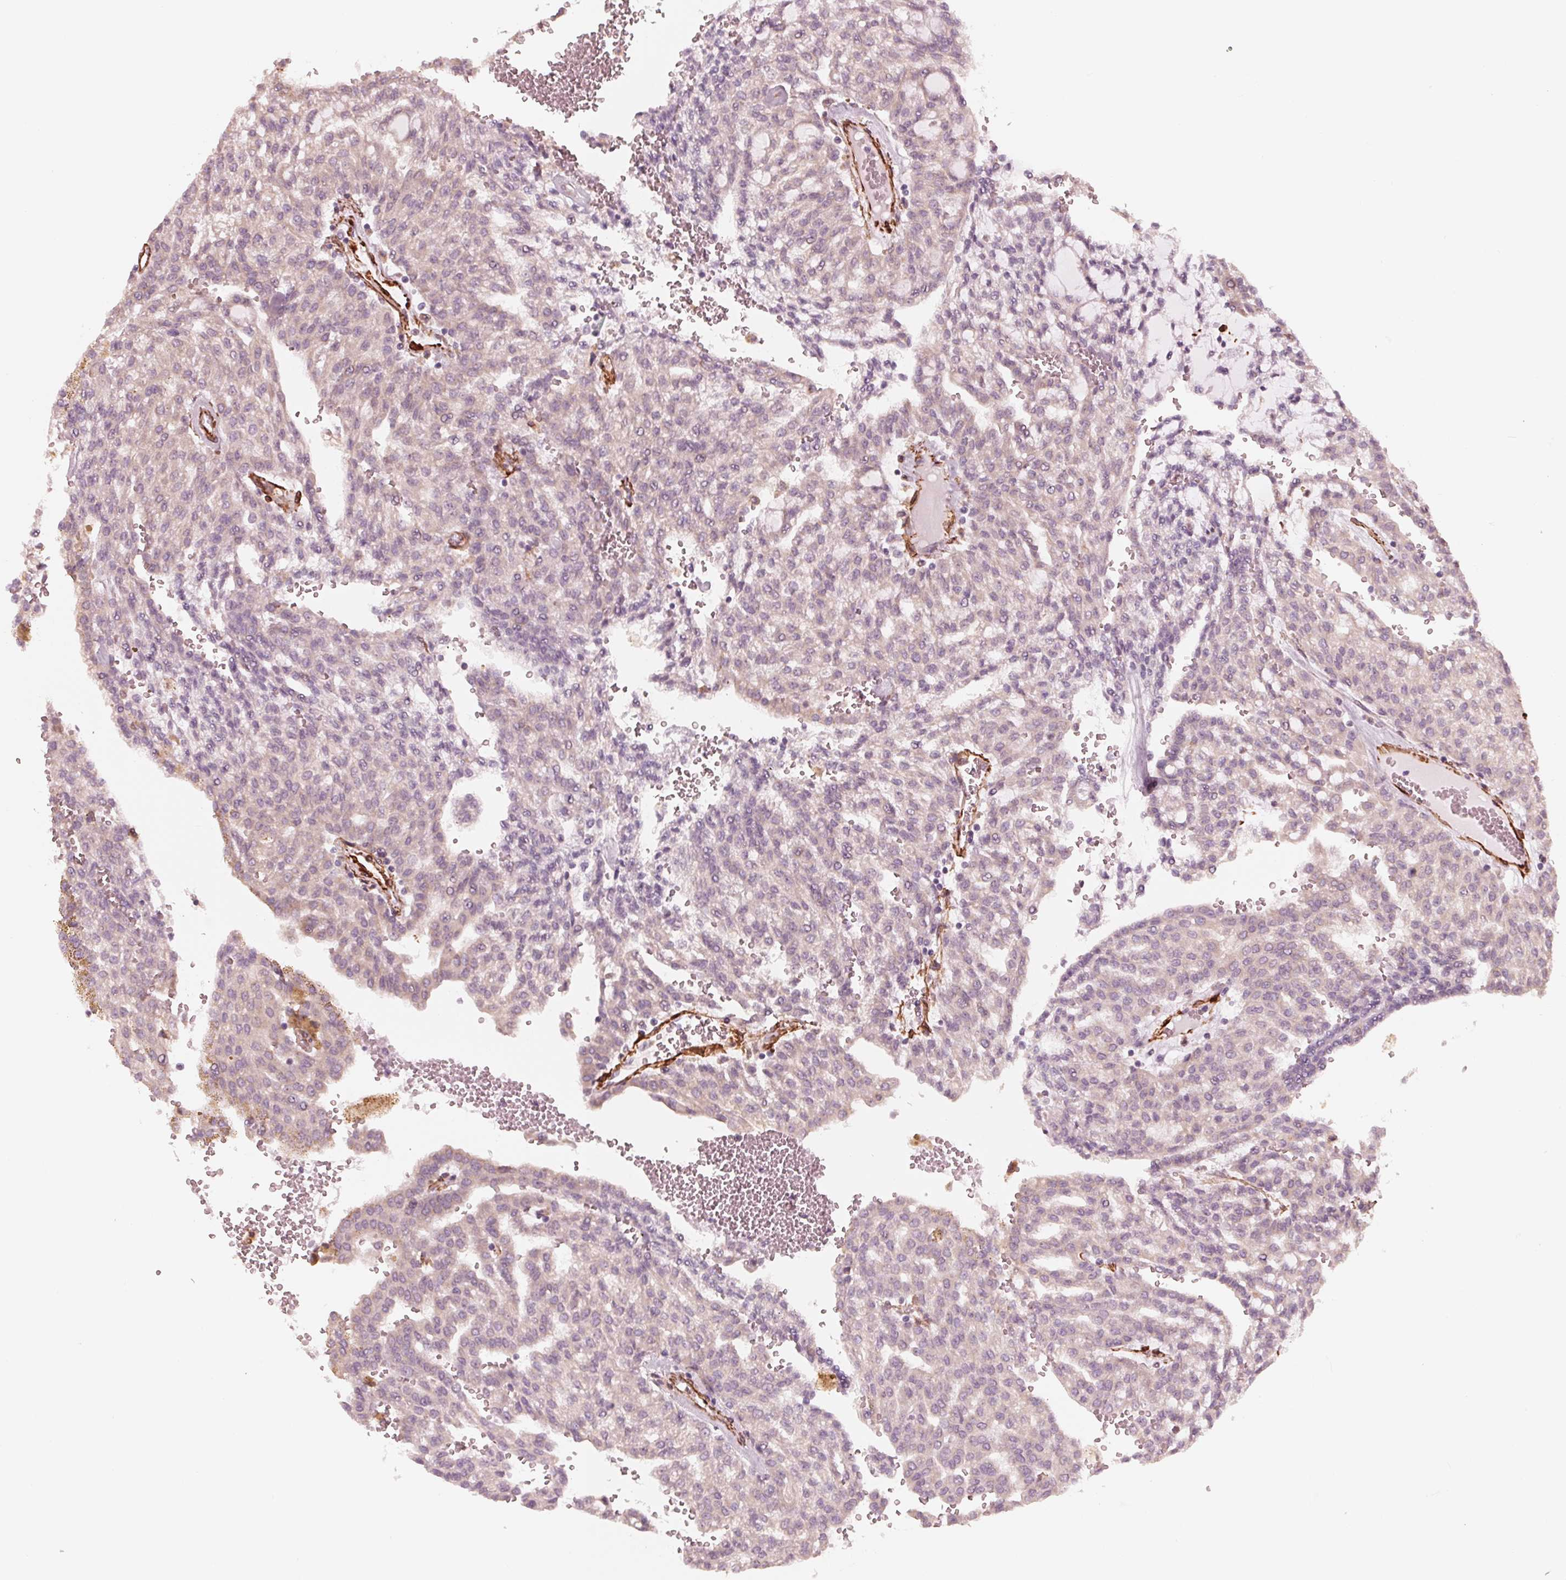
{"staining": {"intensity": "negative", "quantity": "none", "location": "none"}, "tissue": "renal cancer", "cell_type": "Tumor cells", "image_type": "cancer", "snomed": [{"axis": "morphology", "description": "Adenocarcinoma, NOS"}, {"axis": "topography", "description": "Kidney"}], "caption": "This is a histopathology image of immunohistochemistry staining of renal adenocarcinoma, which shows no positivity in tumor cells. The staining was performed using DAB to visualize the protein expression in brown, while the nuclei were stained in blue with hematoxylin (Magnification: 20x).", "gene": "MIER3", "patient": {"sex": "male", "age": 63}}